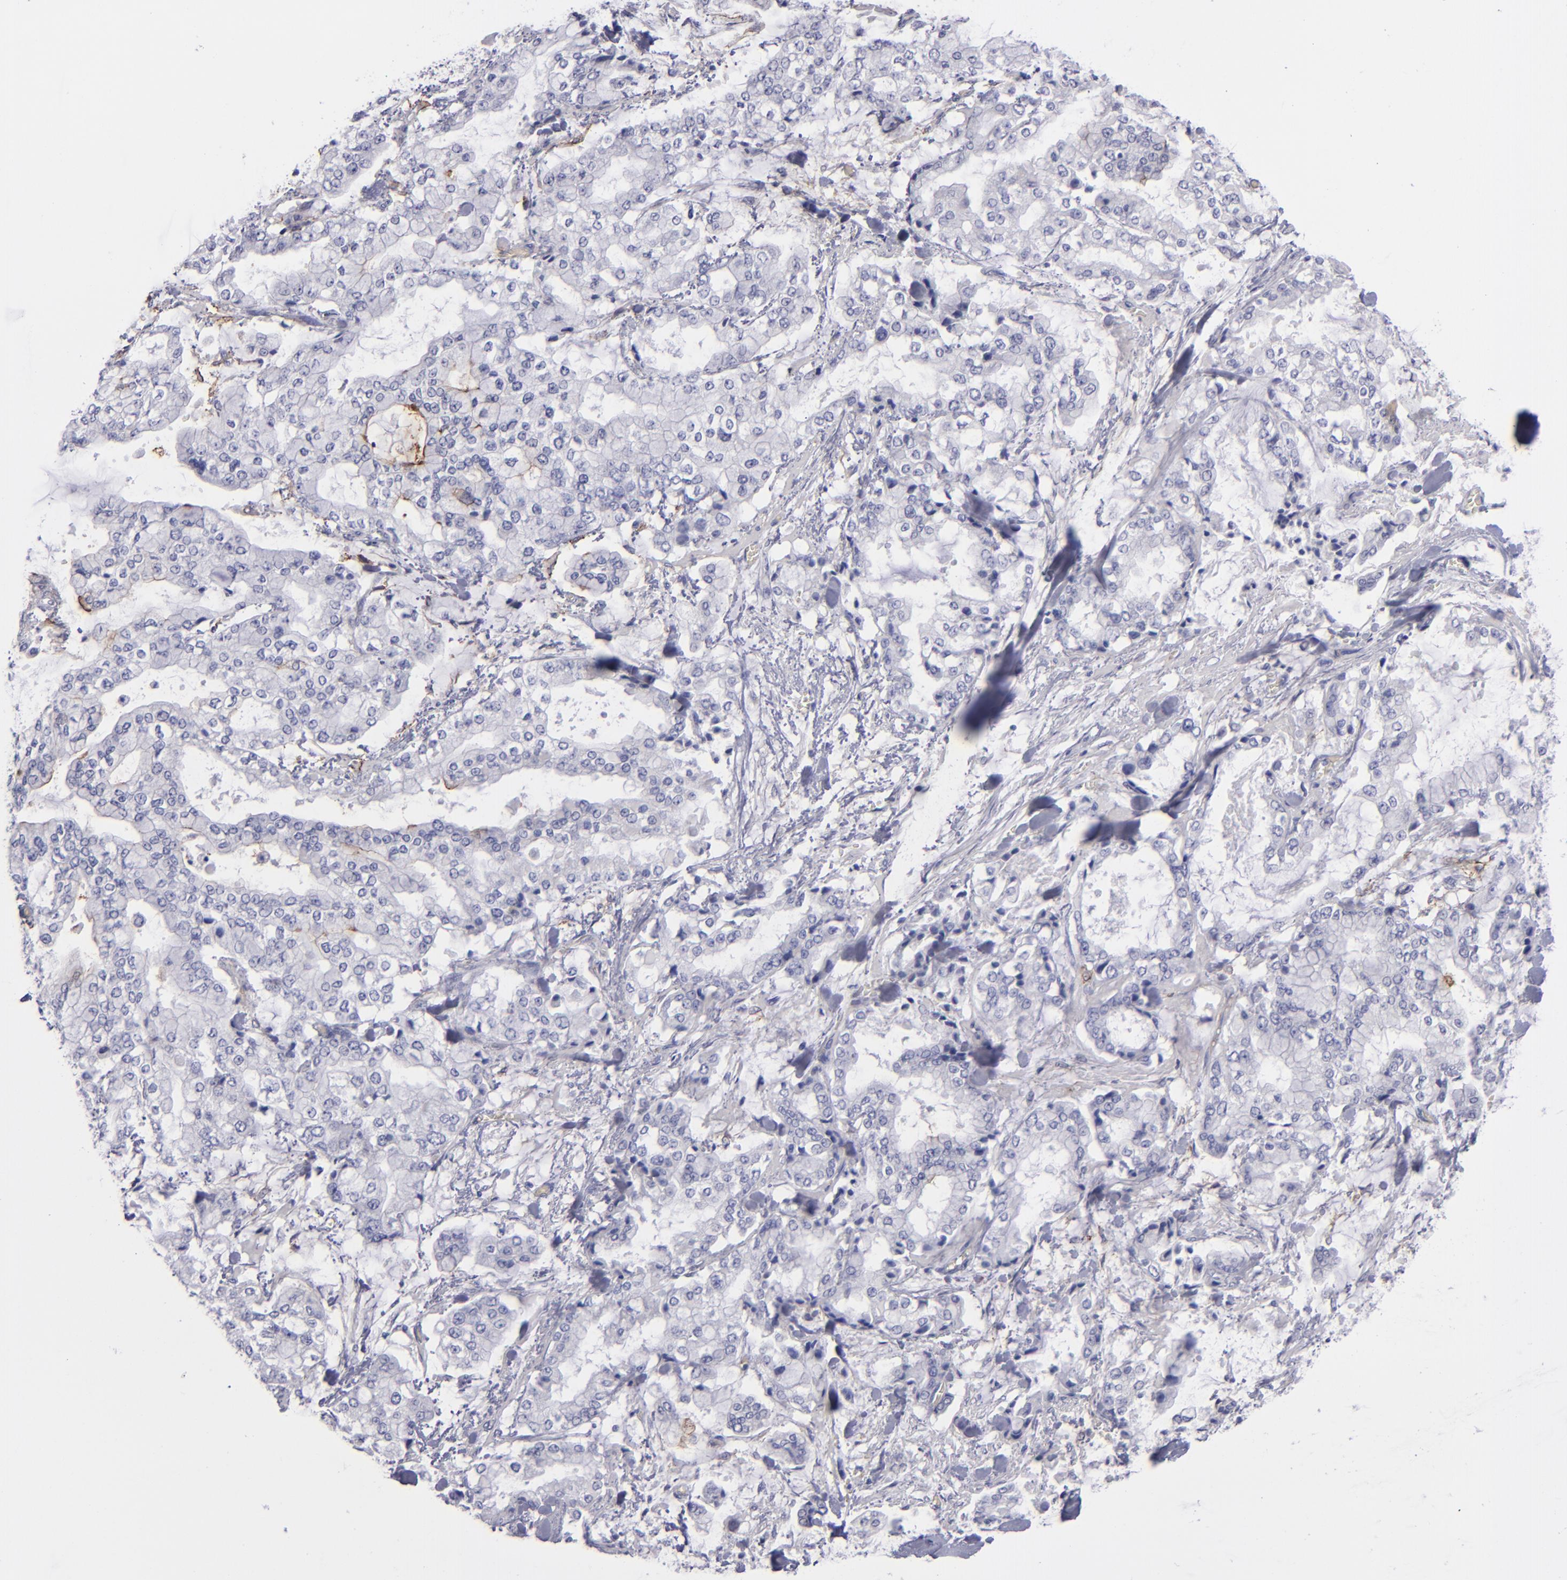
{"staining": {"intensity": "negative", "quantity": "none", "location": "none"}, "tissue": "stomach cancer", "cell_type": "Tumor cells", "image_type": "cancer", "snomed": [{"axis": "morphology", "description": "Normal tissue, NOS"}, {"axis": "morphology", "description": "Adenocarcinoma, NOS"}, {"axis": "topography", "description": "Stomach, upper"}, {"axis": "topography", "description": "Stomach"}], "caption": "The histopathology image shows no staining of tumor cells in adenocarcinoma (stomach).", "gene": "ANPEP", "patient": {"sex": "male", "age": 76}}